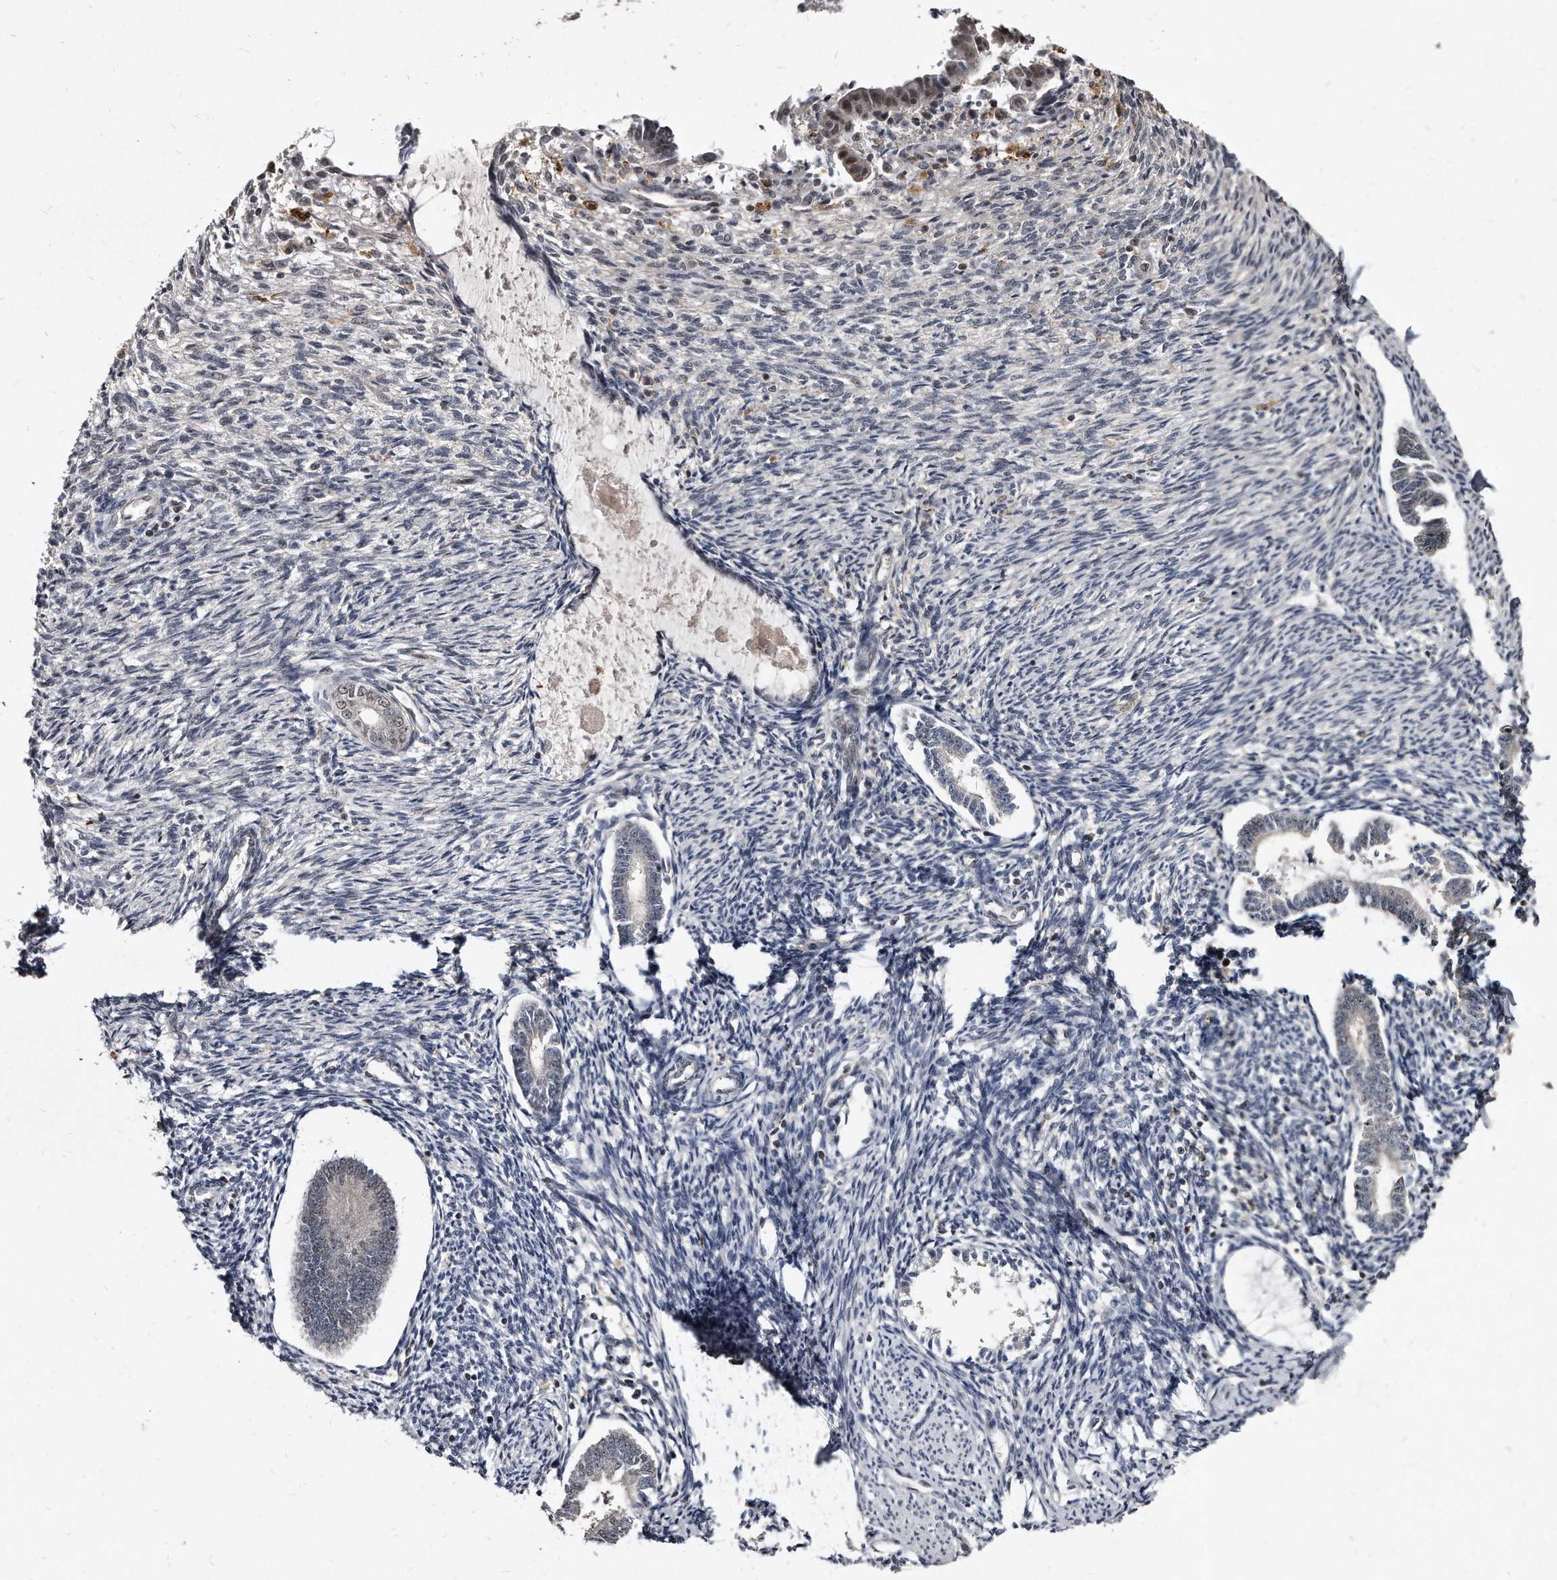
{"staining": {"intensity": "negative", "quantity": "none", "location": "none"}, "tissue": "endometrium", "cell_type": "Cells in endometrial stroma", "image_type": "normal", "snomed": [{"axis": "morphology", "description": "Normal tissue, NOS"}, {"axis": "topography", "description": "Endometrium"}], "caption": "Cells in endometrial stroma show no significant protein staining in benign endometrium.", "gene": "KLHDC3", "patient": {"sex": "female", "age": 56}}